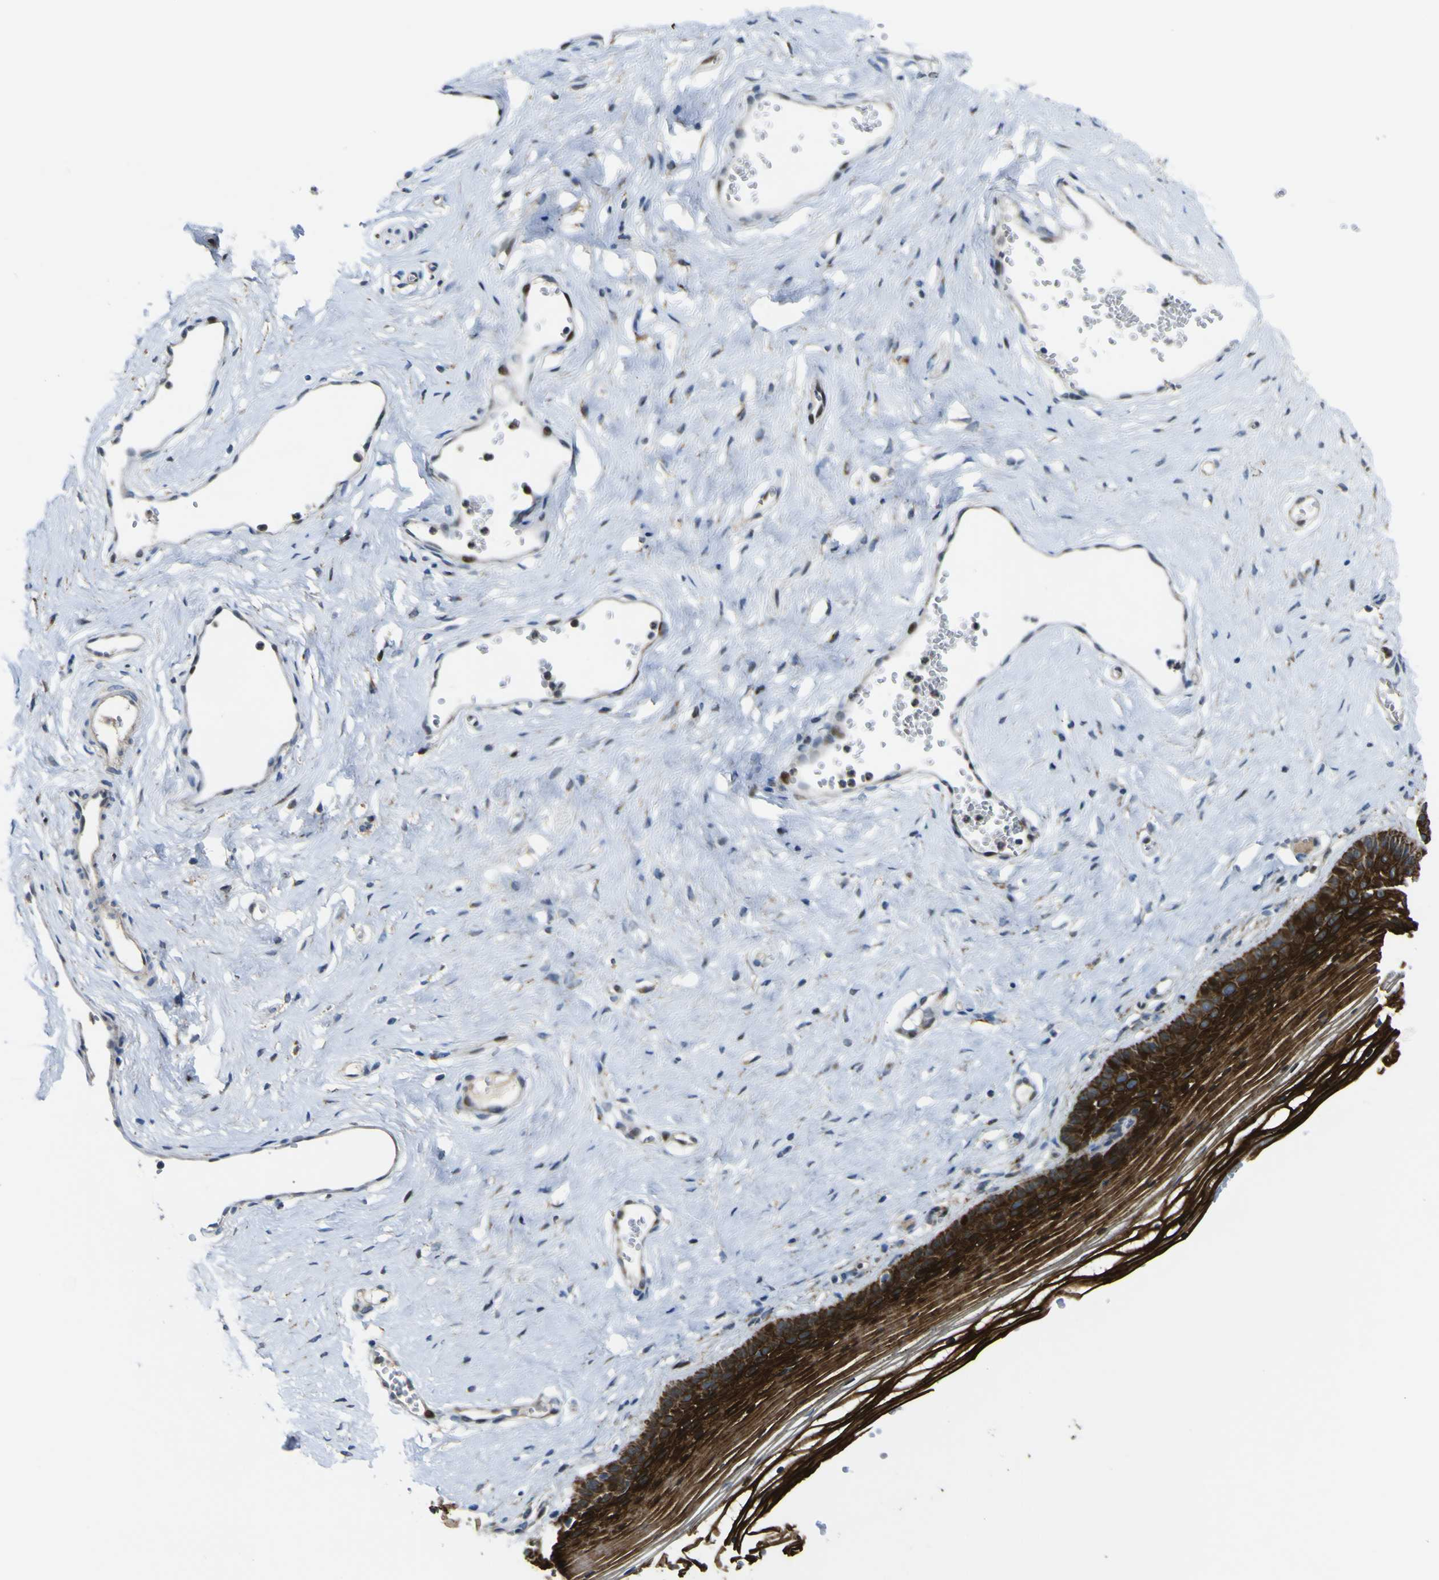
{"staining": {"intensity": "strong", "quantity": ">75%", "location": "cytoplasmic/membranous"}, "tissue": "vagina", "cell_type": "Squamous epithelial cells", "image_type": "normal", "snomed": [{"axis": "morphology", "description": "Normal tissue, NOS"}, {"axis": "topography", "description": "Vagina"}], "caption": "Protein staining of normal vagina demonstrates strong cytoplasmic/membranous positivity in approximately >75% of squamous epithelial cells.", "gene": "LBHD1", "patient": {"sex": "female", "age": 32}}